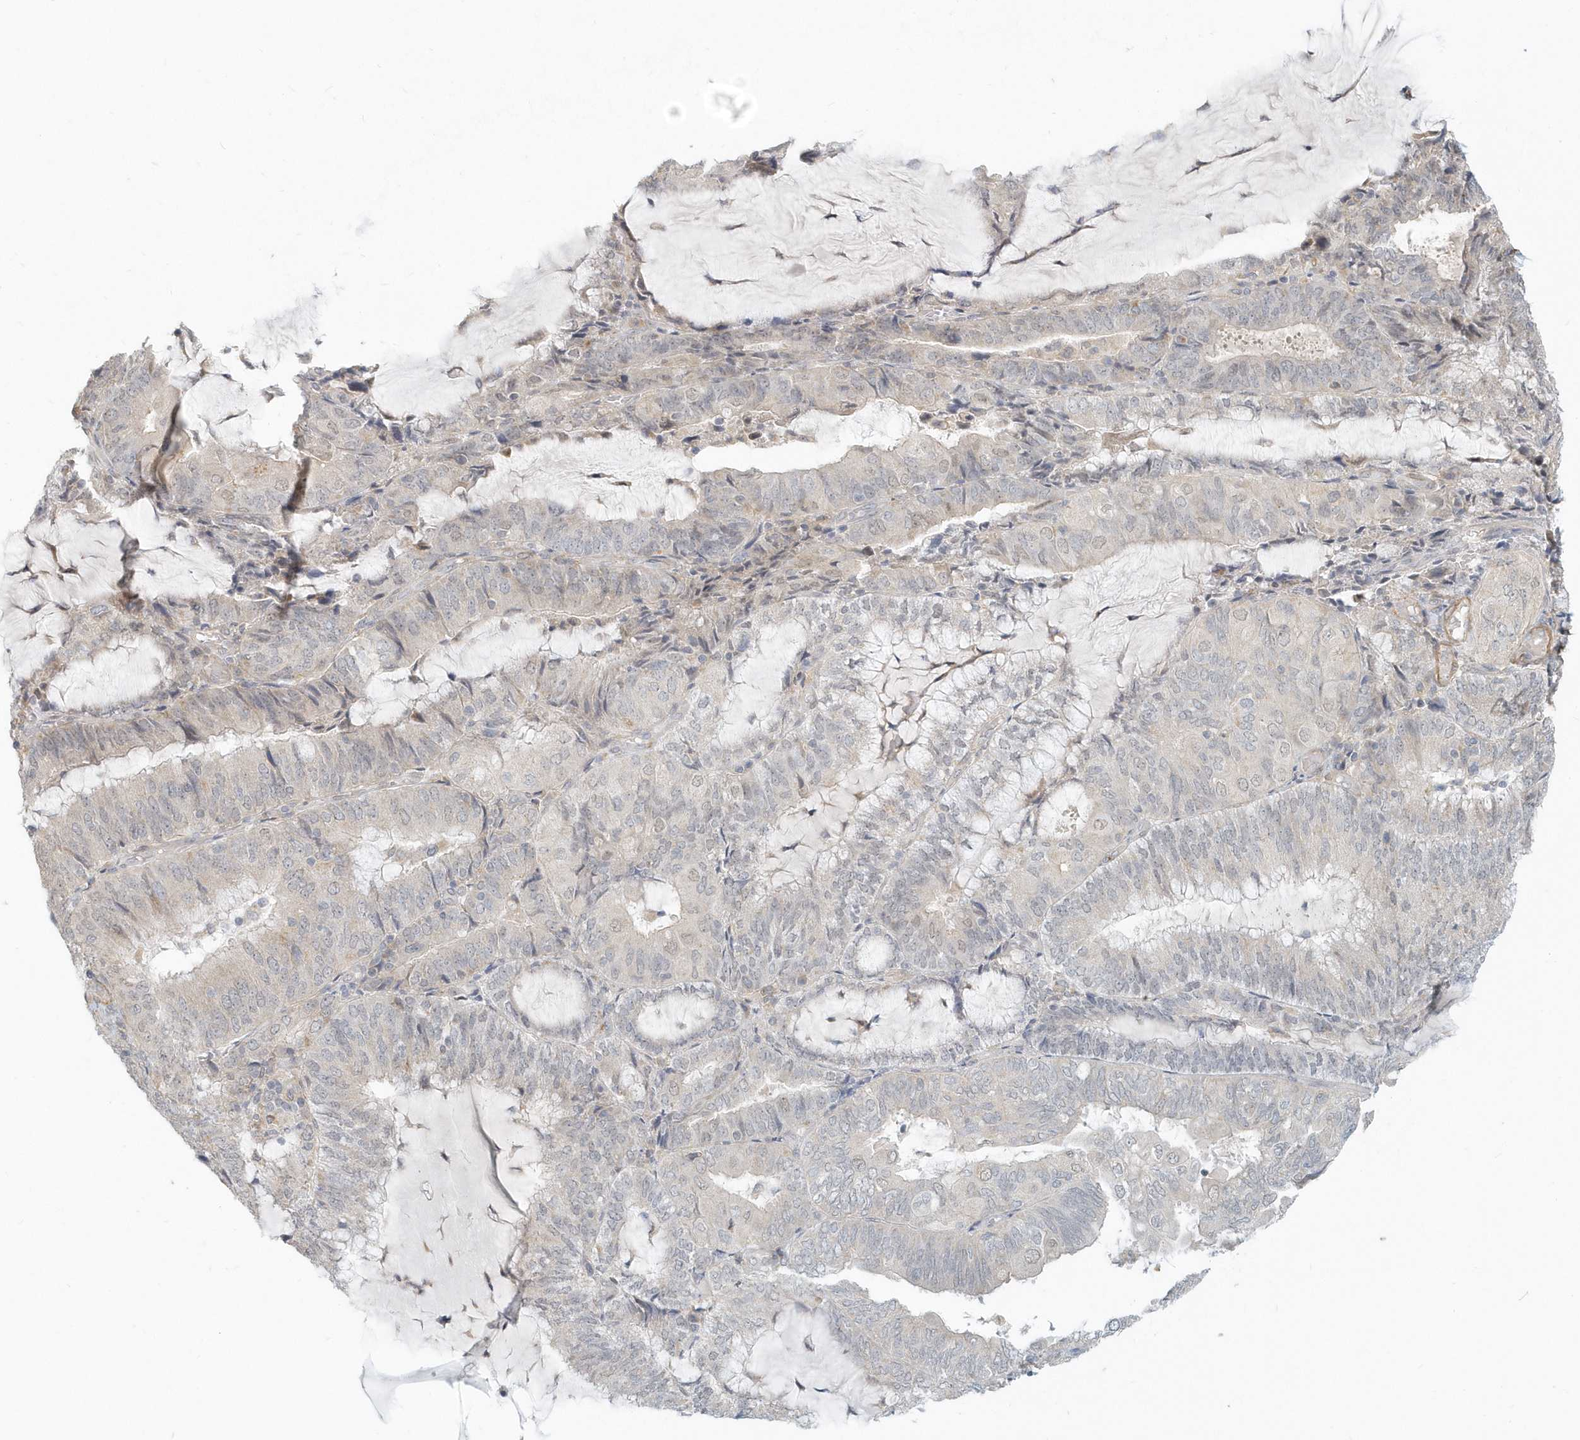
{"staining": {"intensity": "negative", "quantity": "none", "location": "none"}, "tissue": "endometrial cancer", "cell_type": "Tumor cells", "image_type": "cancer", "snomed": [{"axis": "morphology", "description": "Adenocarcinoma, NOS"}, {"axis": "topography", "description": "Endometrium"}], "caption": "Endometrial cancer (adenocarcinoma) stained for a protein using immunohistochemistry displays no positivity tumor cells.", "gene": "NAPB", "patient": {"sex": "female", "age": 81}}